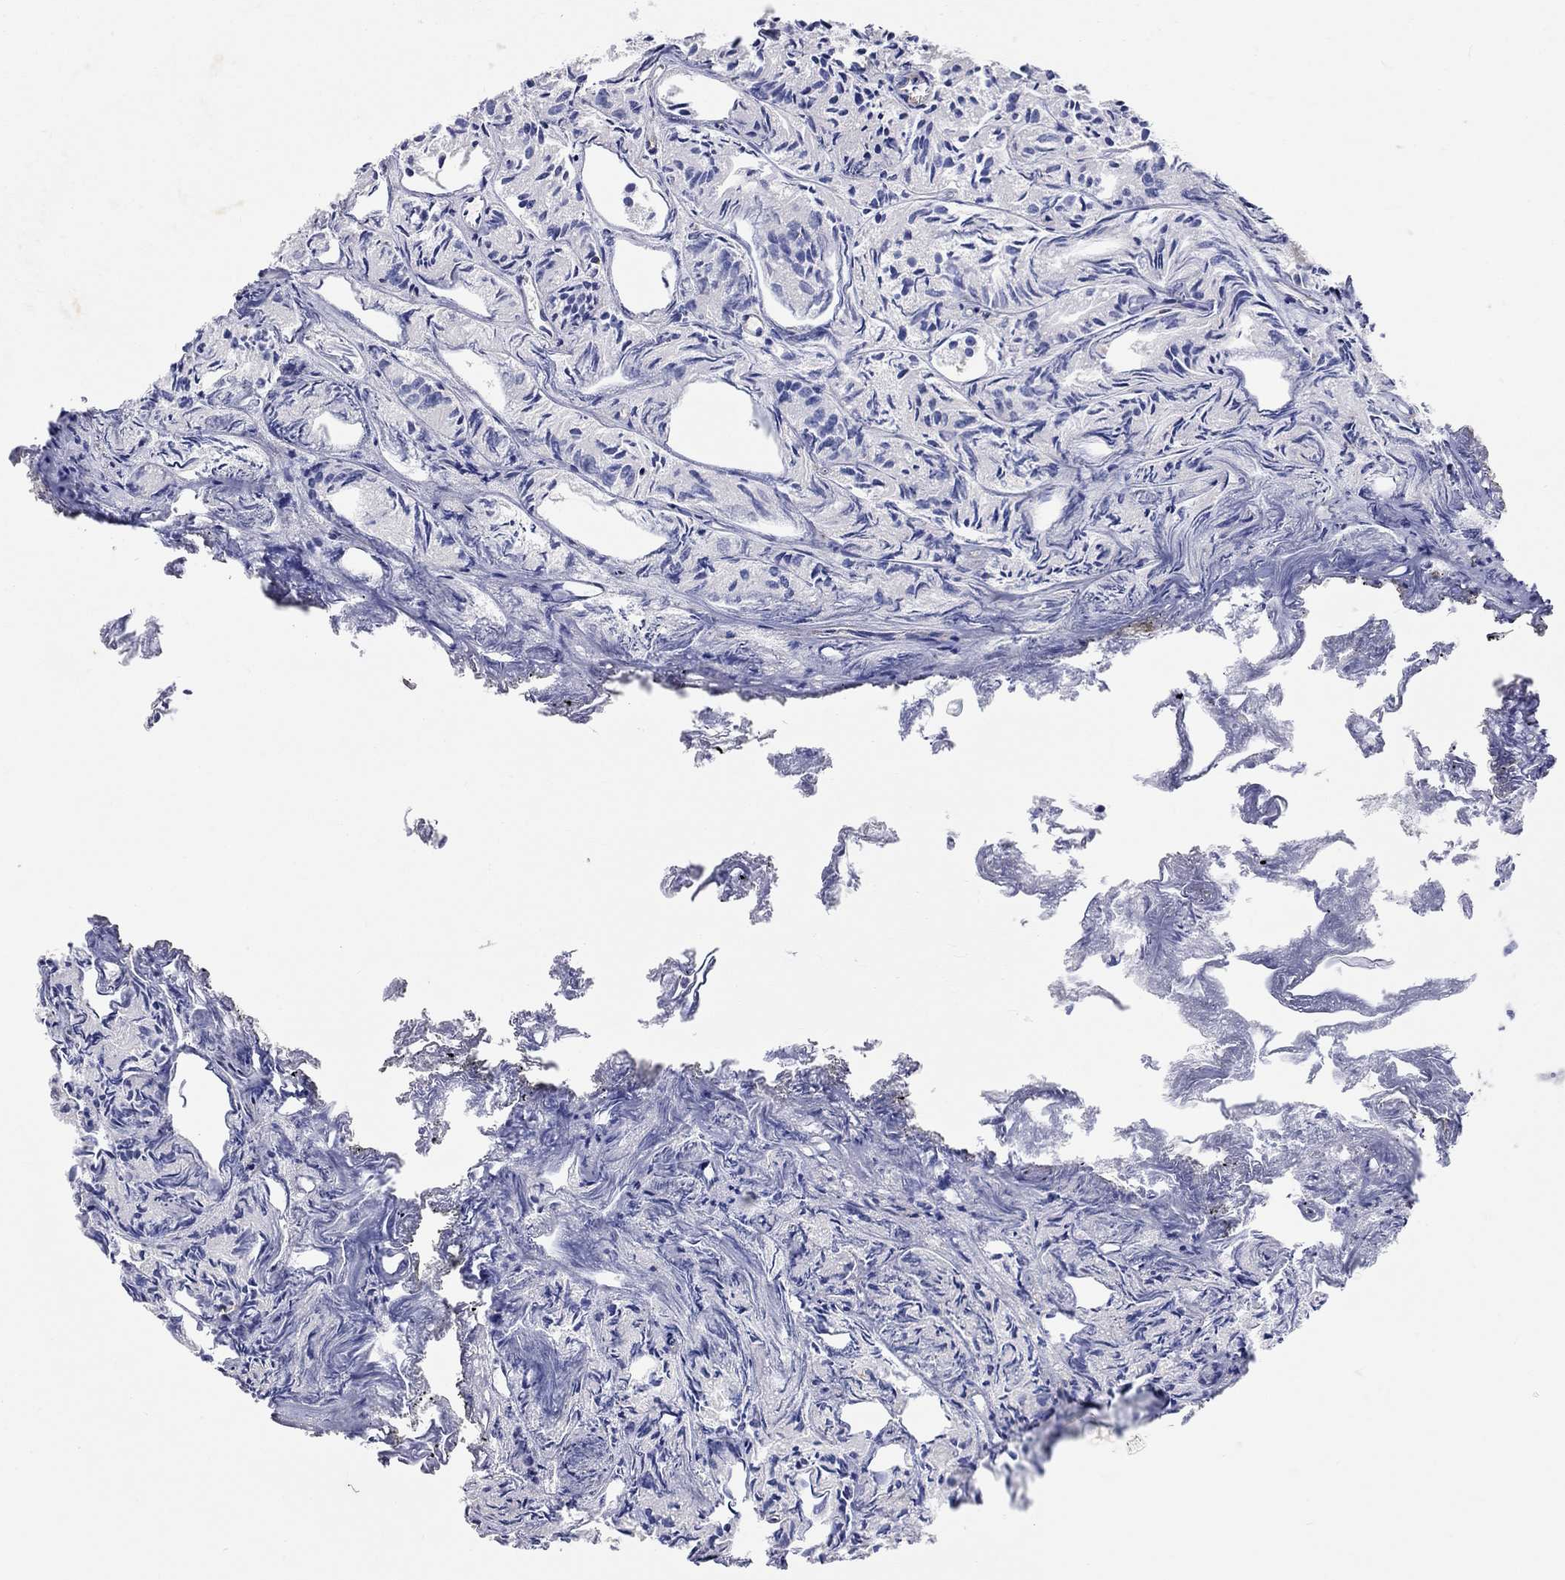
{"staining": {"intensity": "negative", "quantity": "none", "location": "none"}, "tissue": "prostate cancer", "cell_type": "Tumor cells", "image_type": "cancer", "snomed": [{"axis": "morphology", "description": "Adenocarcinoma, Medium grade"}, {"axis": "topography", "description": "Prostate"}], "caption": "This is a photomicrograph of immunohistochemistry (IHC) staining of prostate cancer, which shows no expression in tumor cells.", "gene": "PCDHGA10", "patient": {"sex": "male", "age": 74}}